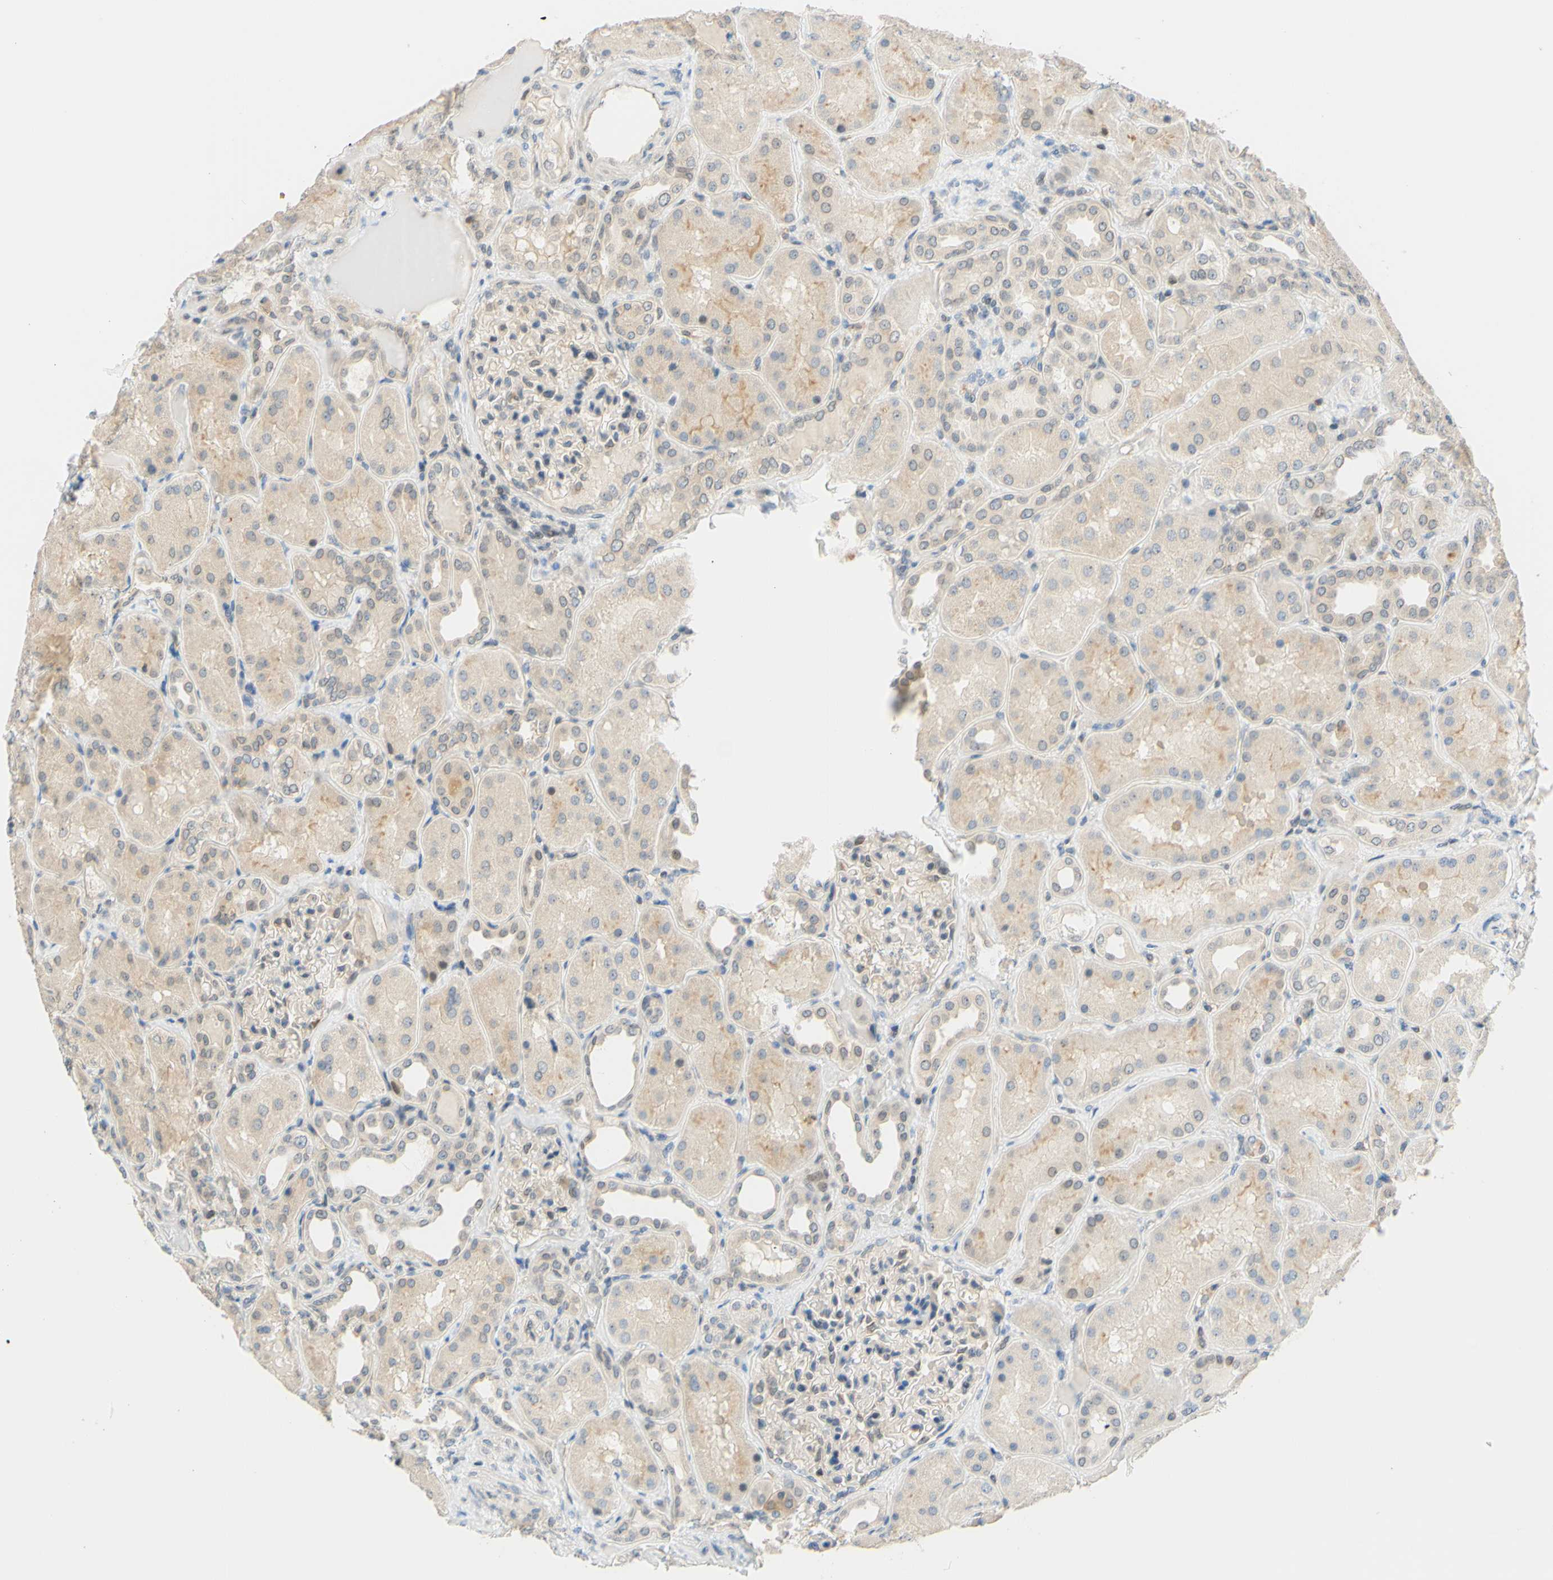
{"staining": {"intensity": "weak", "quantity": "<25%", "location": "cytoplasmic/membranous"}, "tissue": "kidney", "cell_type": "Cells in glomeruli", "image_type": "normal", "snomed": [{"axis": "morphology", "description": "Normal tissue, NOS"}, {"axis": "topography", "description": "Kidney"}], "caption": "Image shows no significant protein expression in cells in glomeruli of unremarkable kidney.", "gene": "C2CD2L", "patient": {"sex": "female", "age": 56}}